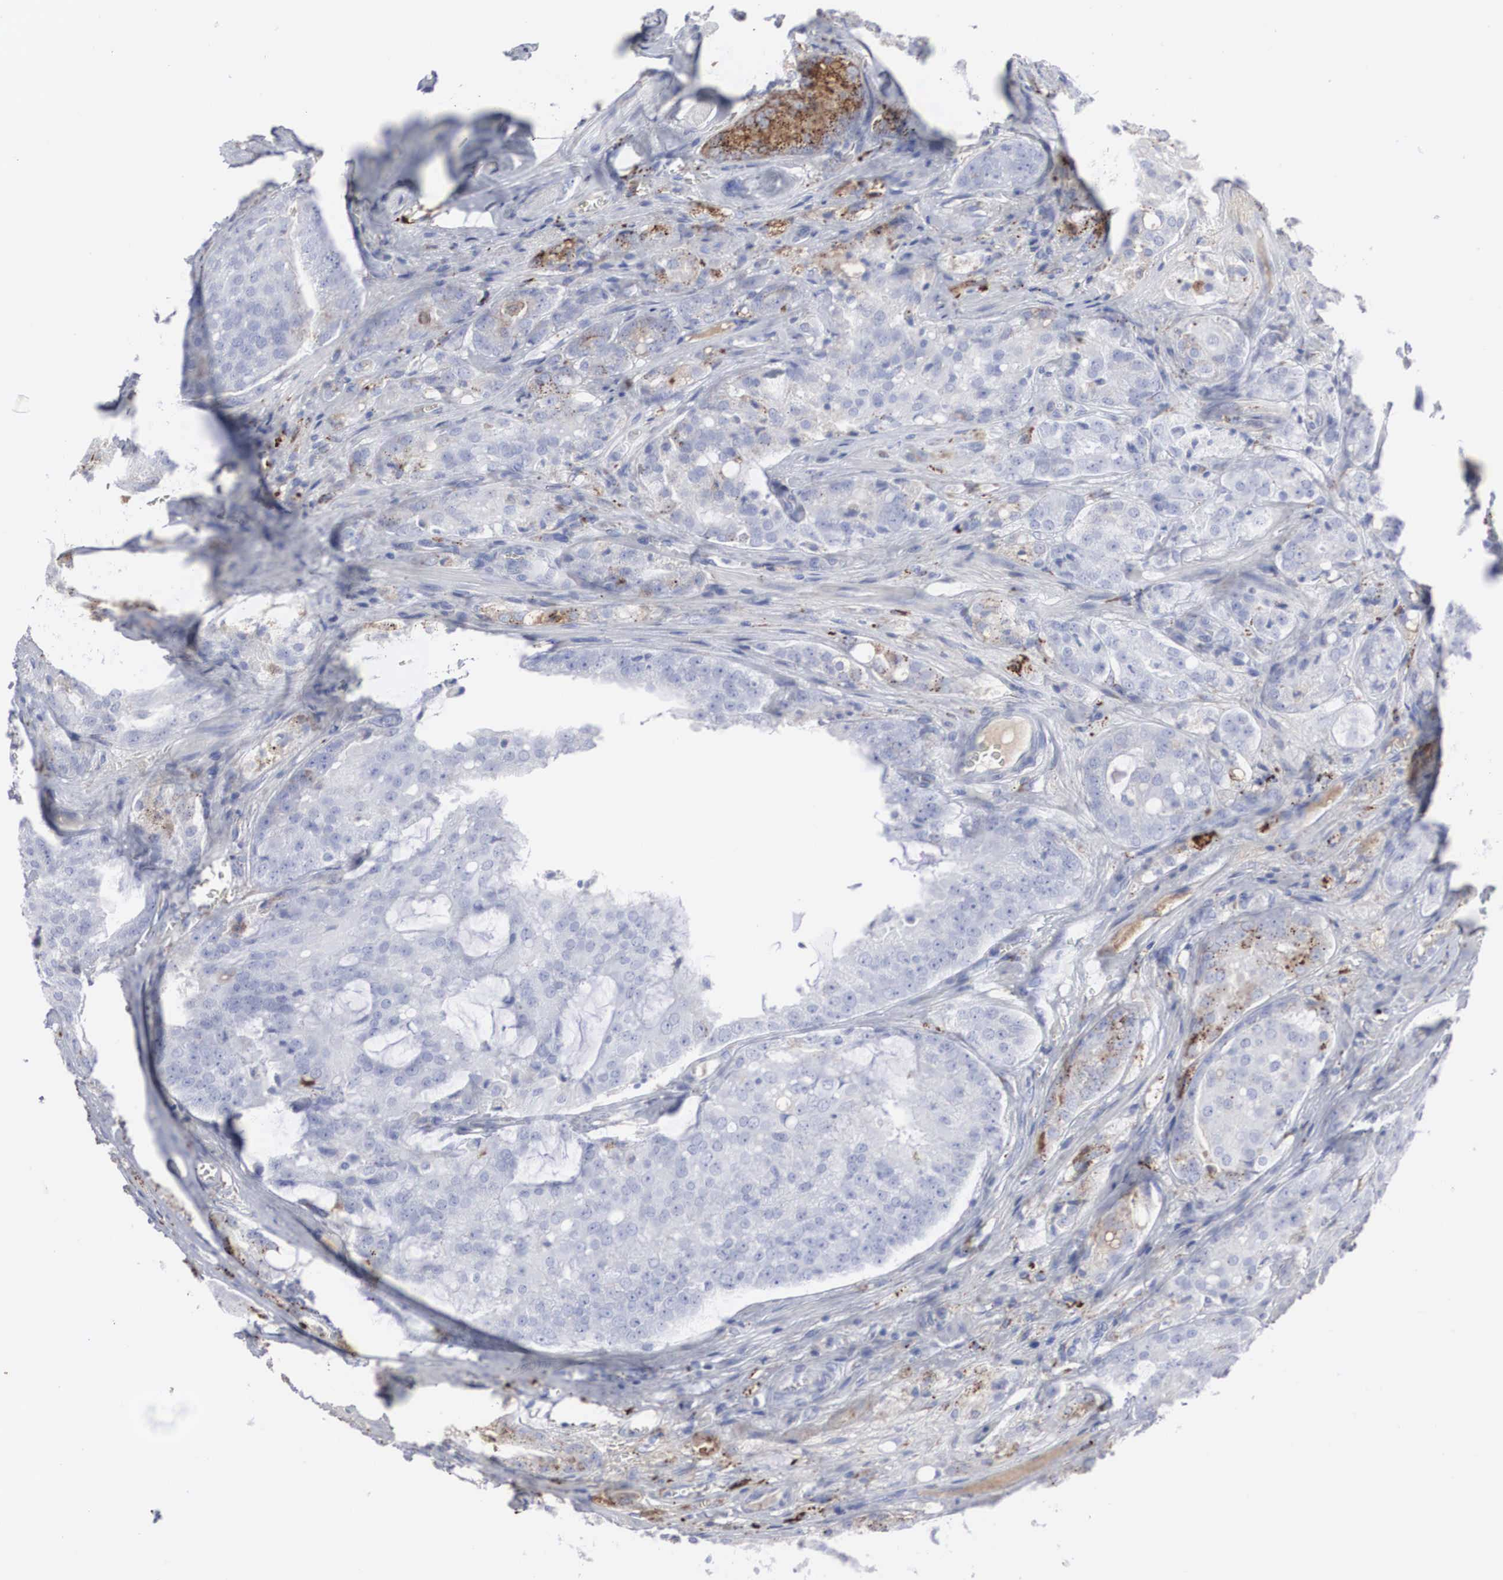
{"staining": {"intensity": "moderate", "quantity": "25%-75%", "location": "cytoplasmic/membranous"}, "tissue": "prostate cancer", "cell_type": "Tumor cells", "image_type": "cancer", "snomed": [{"axis": "morphology", "description": "Adenocarcinoma, Medium grade"}, {"axis": "topography", "description": "Prostate"}], "caption": "Immunohistochemical staining of prostate adenocarcinoma (medium-grade) displays medium levels of moderate cytoplasmic/membranous protein expression in approximately 25%-75% of tumor cells.", "gene": "LGALS3BP", "patient": {"sex": "male", "age": 60}}